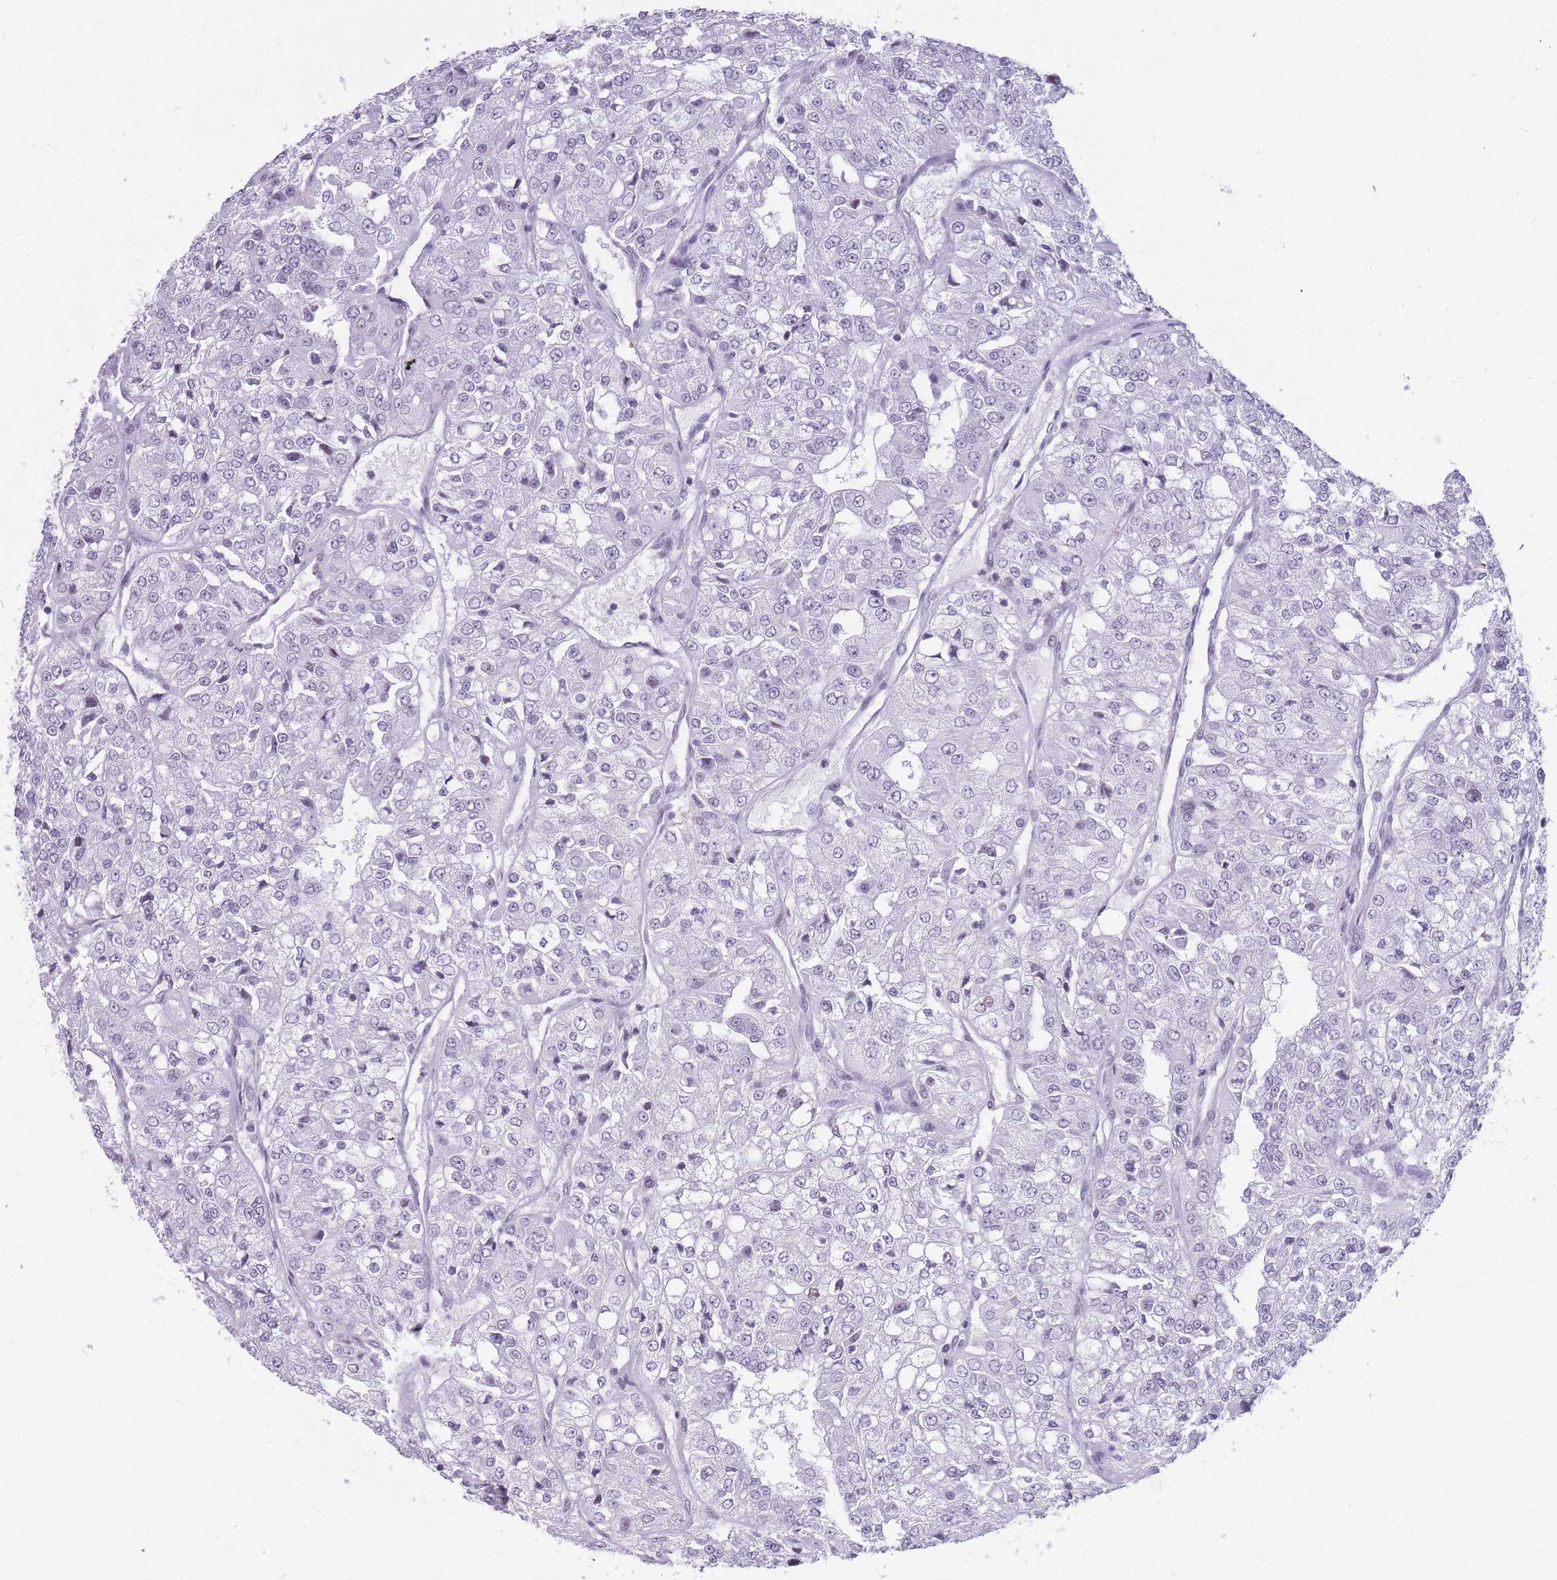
{"staining": {"intensity": "negative", "quantity": "none", "location": "none"}, "tissue": "renal cancer", "cell_type": "Tumor cells", "image_type": "cancer", "snomed": [{"axis": "morphology", "description": "Adenocarcinoma, NOS"}, {"axis": "topography", "description": "Kidney"}], "caption": "Immunohistochemistry (IHC) of renal cancer (adenocarcinoma) reveals no positivity in tumor cells.", "gene": "HNRNPUL1", "patient": {"sex": "female", "age": 63}}